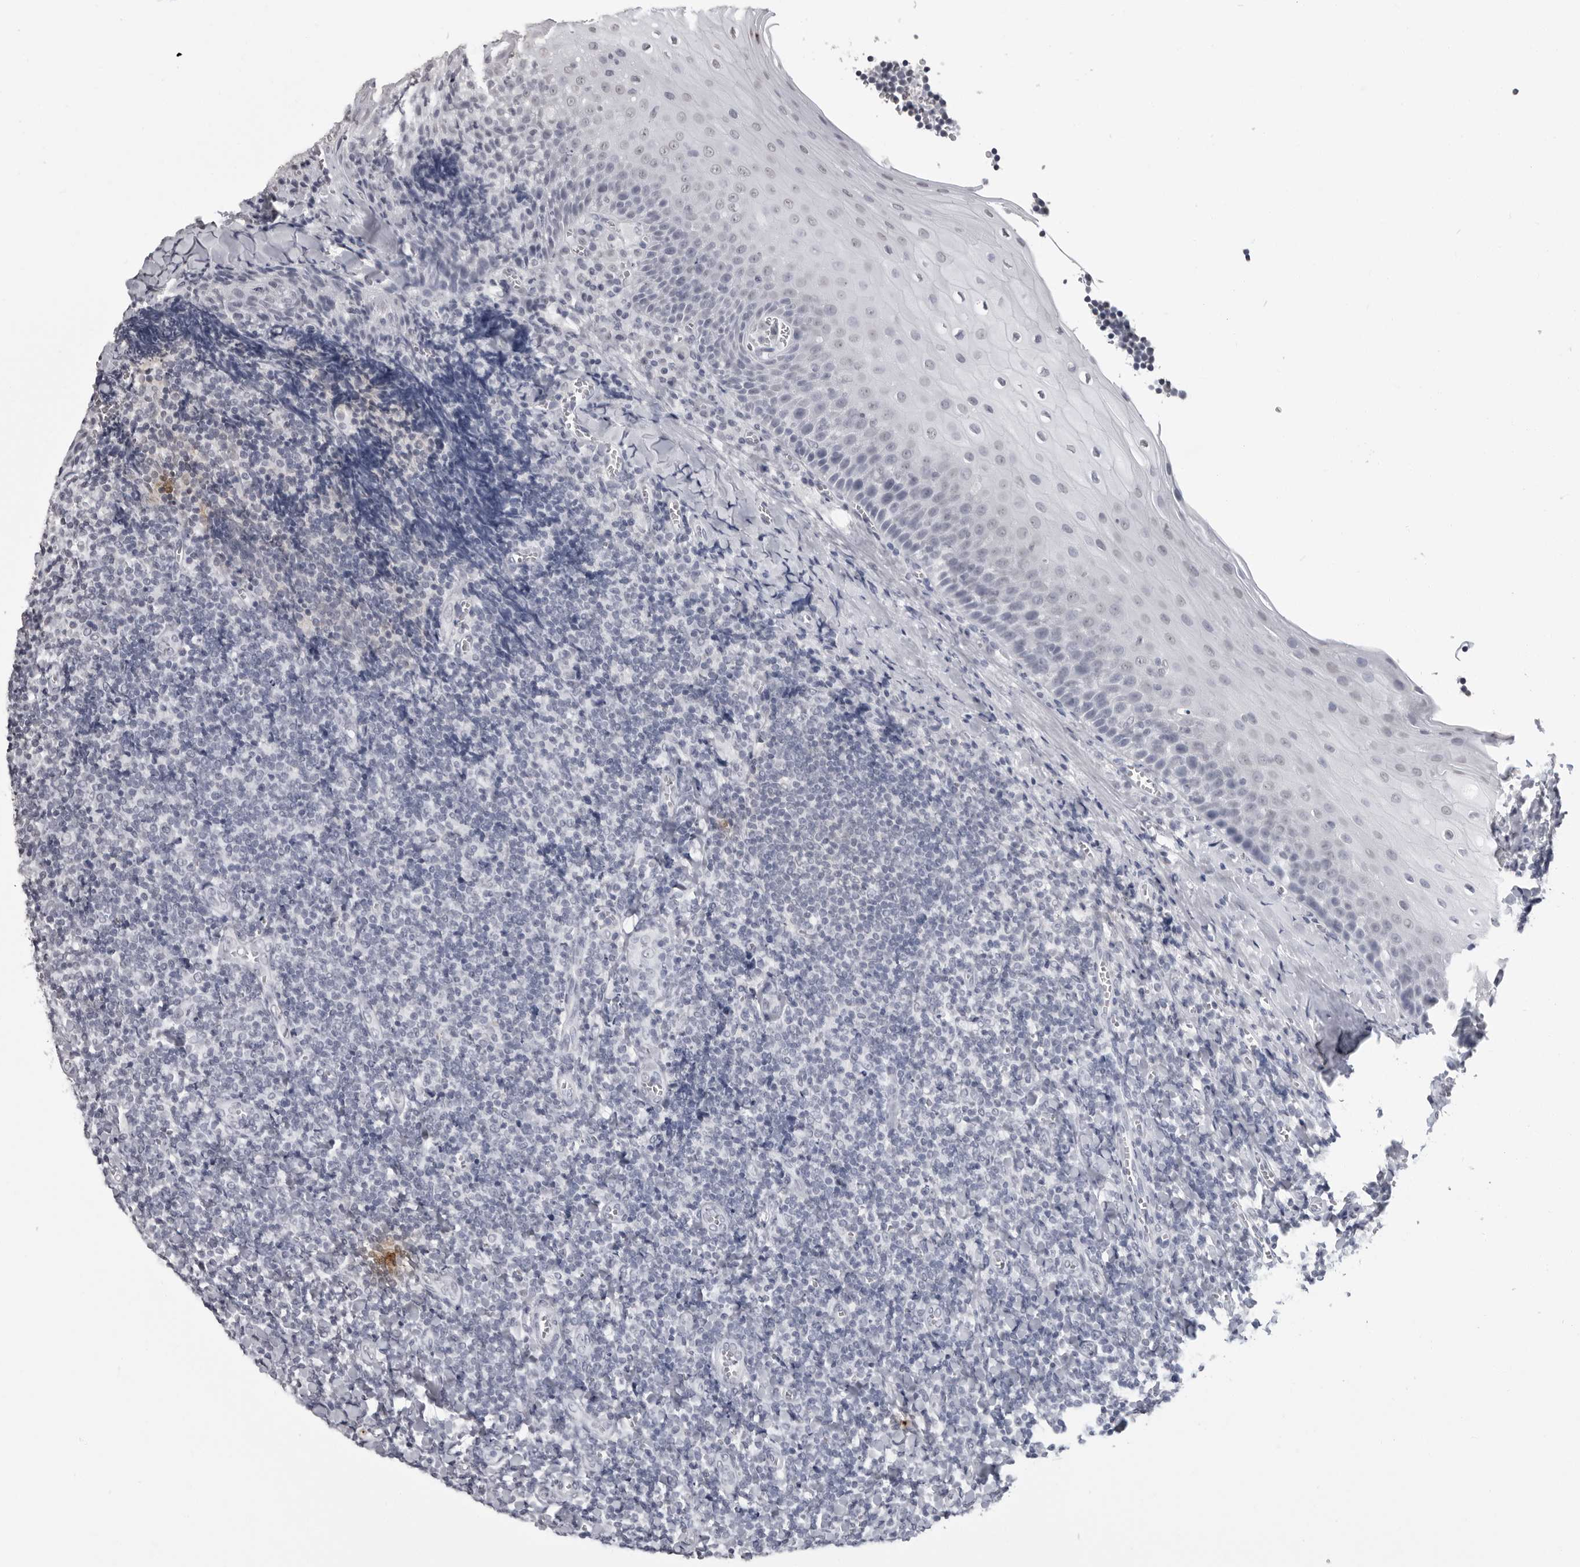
{"staining": {"intensity": "negative", "quantity": "none", "location": "none"}, "tissue": "tonsil", "cell_type": "Germinal center cells", "image_type": "normal", "snomed": [{"axis": "morphology", "description": "Normal tissue, NOS"}, {"axis": "topography", "description": "Tonsil"}], "caption": "High magnification brightfield microscopy of normal tonsil stained with DAB (brown) and counterstained with hematoxylin (blue): germinal center cells show no significant expression. The staining was performed using DAB (3,3'-diaminobenzidine) to visualize the protein expression in brown, while the nuclei were stained in blue with hematoxylin (Magnification: 20x).", "gene": "HEPACAM", "patient": {"sex": "male", "age": 27}}